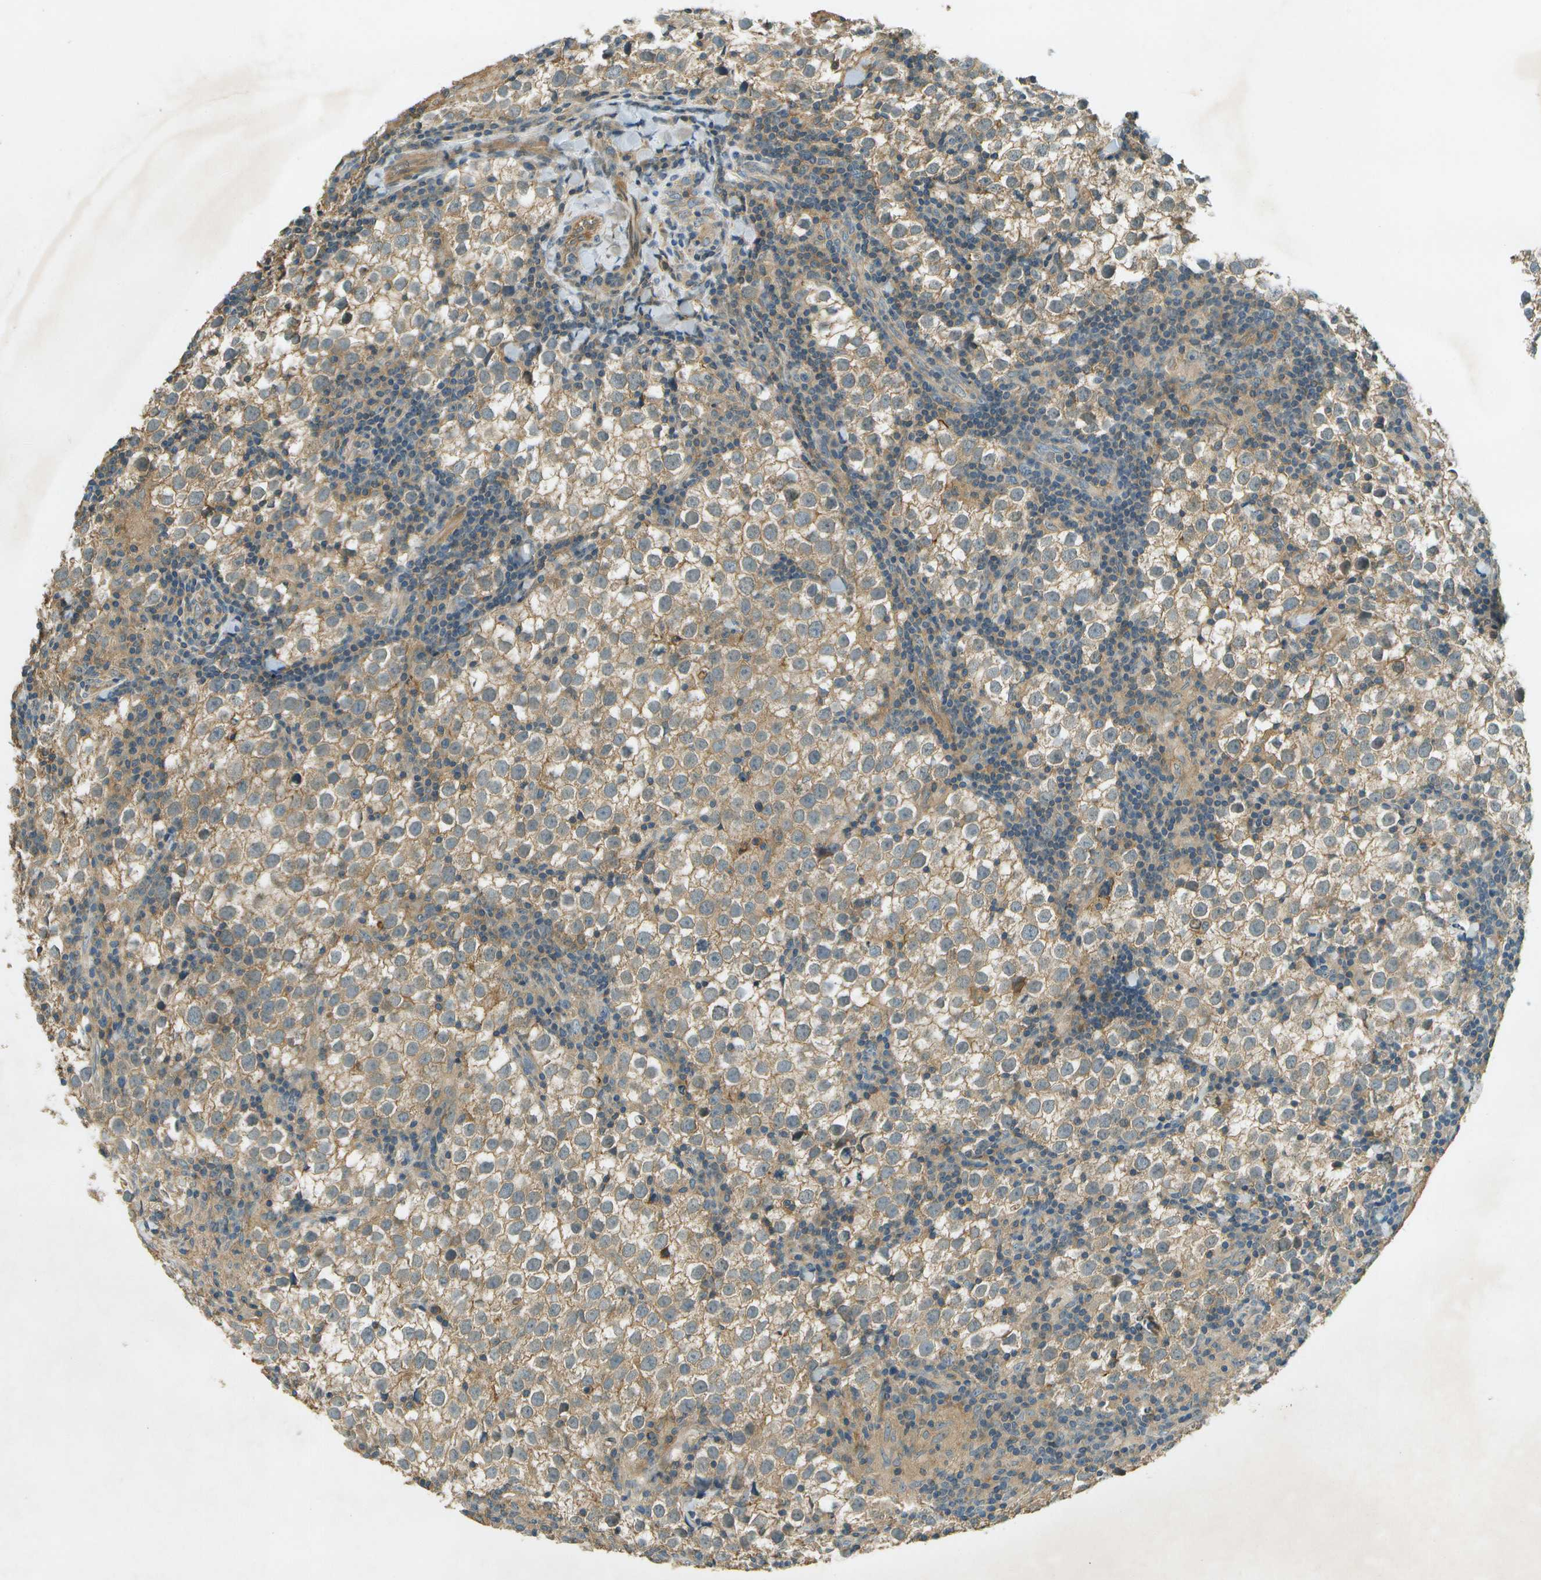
{"staining": {"intensity": "moderate", "quantity": ">75%", "location": "cytoplasmic/membranous"}, "tissue": "testis cancer", "cell_type": "Tumor cells", "image_type": "cancer", "snomed": [{"axis": "morphology", "description": "Seminoma, NOS"}, {"axis": "morphology", "description": "Carcinoma, Embryonal, NOS"}, {"axis": "topography", "description": "Testis"}], "caption": "Tumor cells show medium levels of moderate cytoplasmic/membranous positivity in approximately >75% of cells in human testis seminoma.", "gene": "NUDT4", "patient": {"sex": "male", "age": 36}}